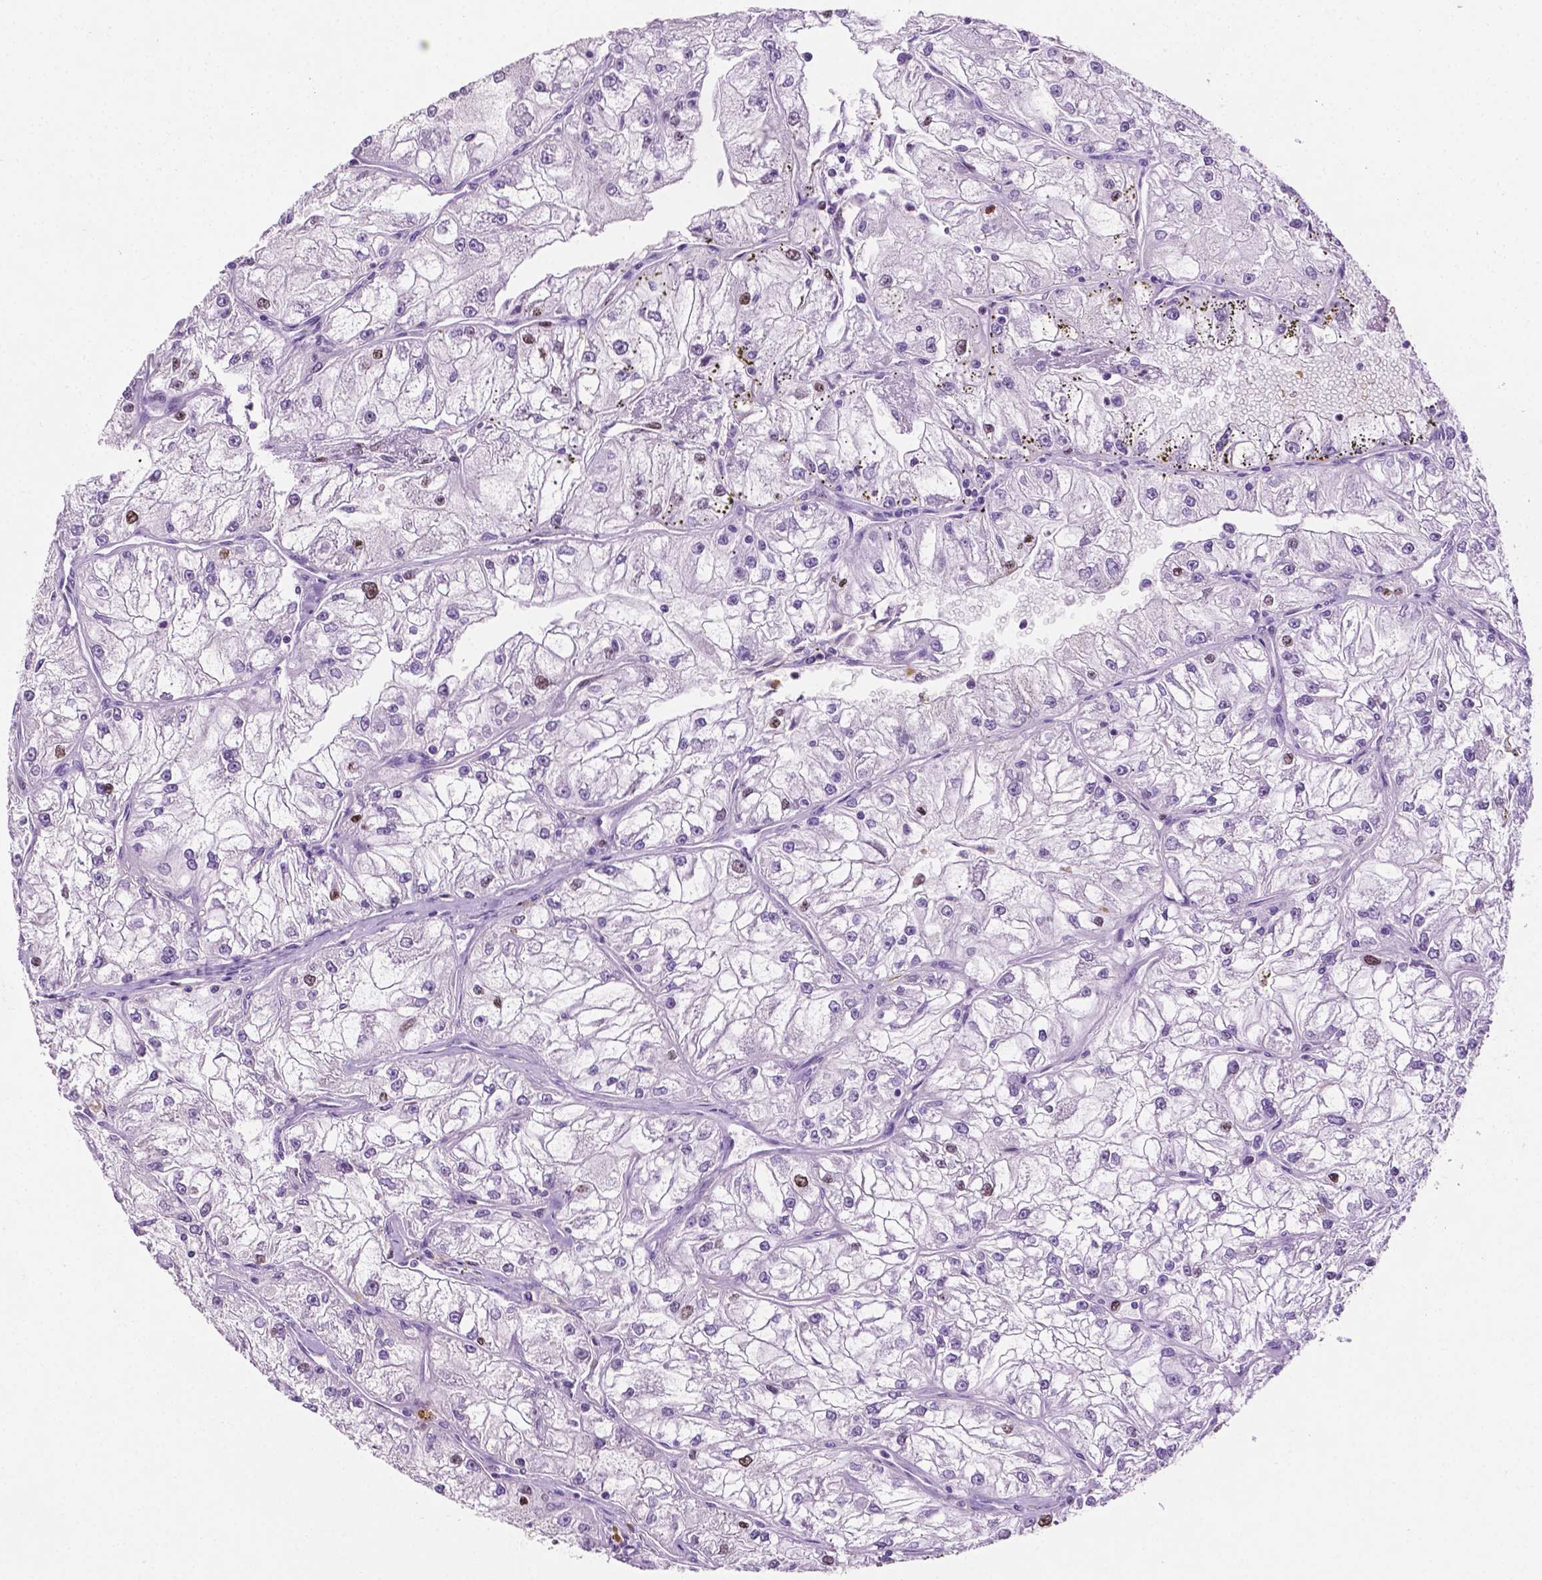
{"staining": {"intensity": "moderate", "quantity": "<25%", "location": "nuclear"}, "tissue": "renal cancer", "cell_type": "Tumor cells", "image_type": "cancer", "snomed": [{"axis": "morphology", "description": "Adenocarcinoma, NOS"}, {"axis": "topography", "description": "Kidney"}], "caption": "Tumor cells exhibit low levels of moderate nuclear staining in approximately <25% of cells in adenocarcinoma (renal).", "gene": "SIAH2", "patient": {"sex": "female", "age": 72}}